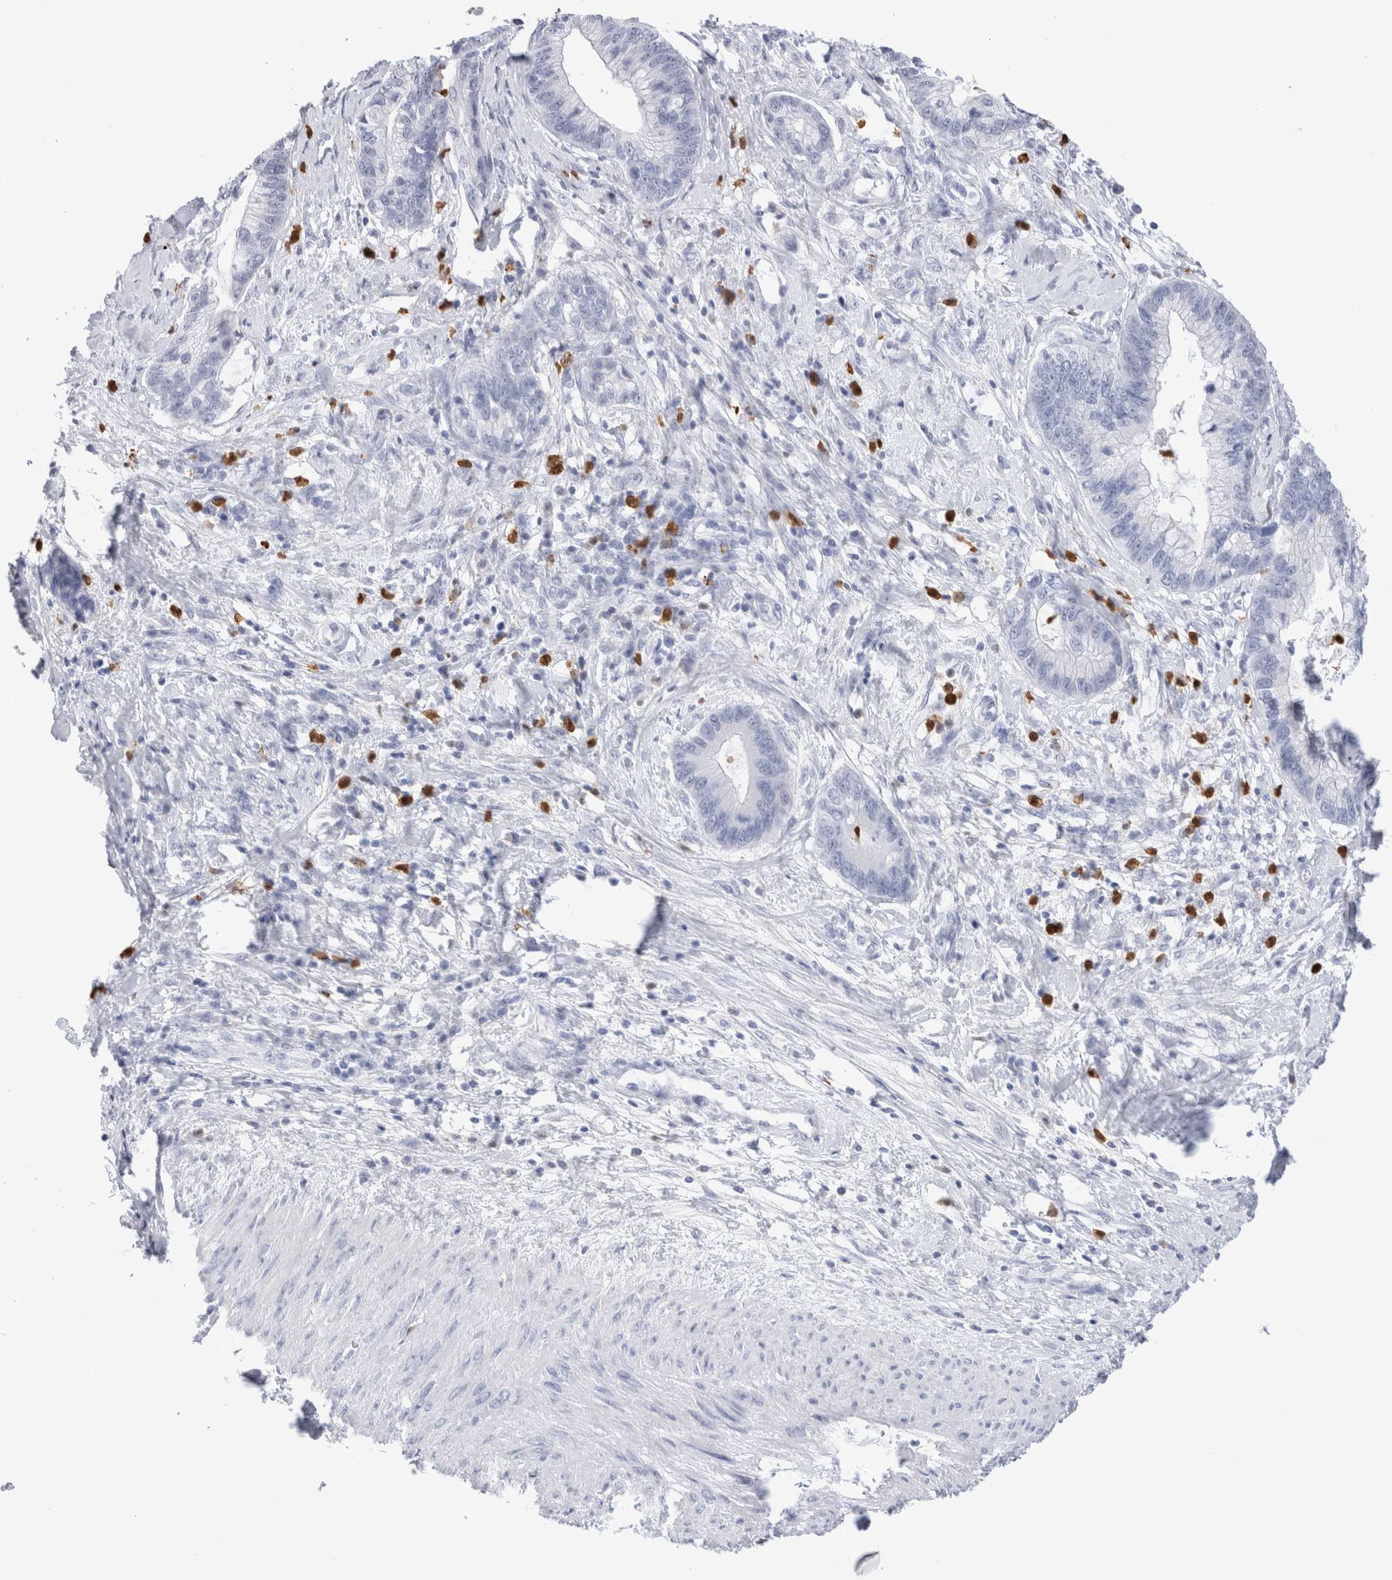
{"staining": {"intensity": "negative", "quantity": "none", "location": "none"}, "tissue": "cervical cancer", "cell_type": "Tumor cells", "image_type": "cancer", "snomed": [{"axis": "morphology", "description": "Adenocarcinoma, NOS"}, {"axis": "topography", "description": "Cervix"}], "caption": "Immunohistochemistry (IHC) image of neoplastic tissue: human adenocarcinoma (cervical) stained with DAB (3,3'-diaminobenzidine) exhibits no significant protein staining in tumor cells.", "gene": "SLC10A5", "patient": {"sex": "female", "age": 44}}